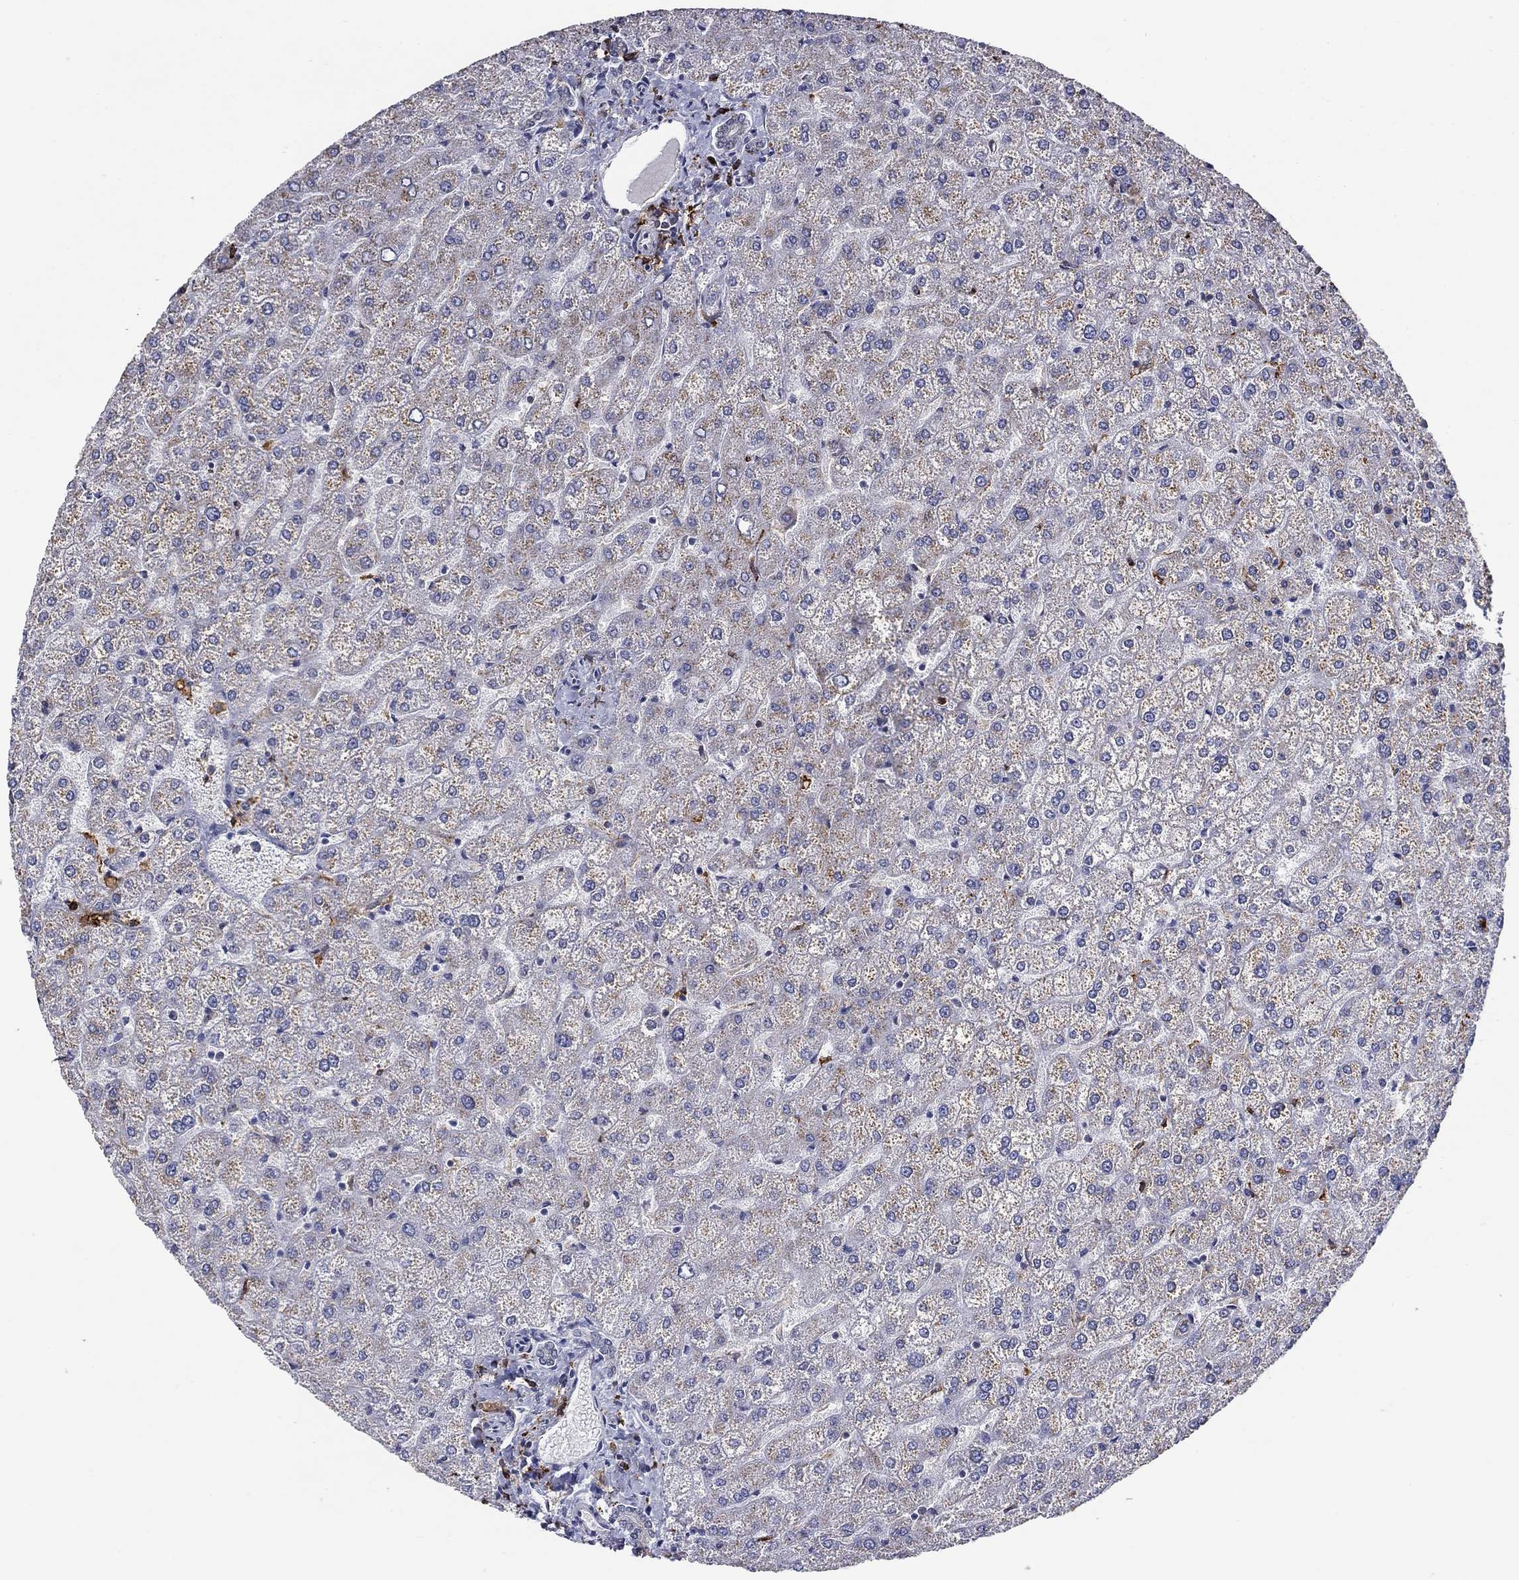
{"staining": {"intensity": "negative", "quantity": "none", "location": "none"}, "tissue": "liver", "cell_type": "Cholangiocytes", "image_type": "normal", "snomed": [{"axis": "morphology", "description": "Normal tissue, NOS"}, {"axis": "topography", "description": "Liver"}], "caption": "The micrograph shows no staining of cholangiocytes in normal liver. (Stains: DAB IHC with hematoxylin counter stain, Microscopy: brightfield microscopy at high magnification).", "gene": "GRIA3", "patient": {"sex": "female", "age": 32}}